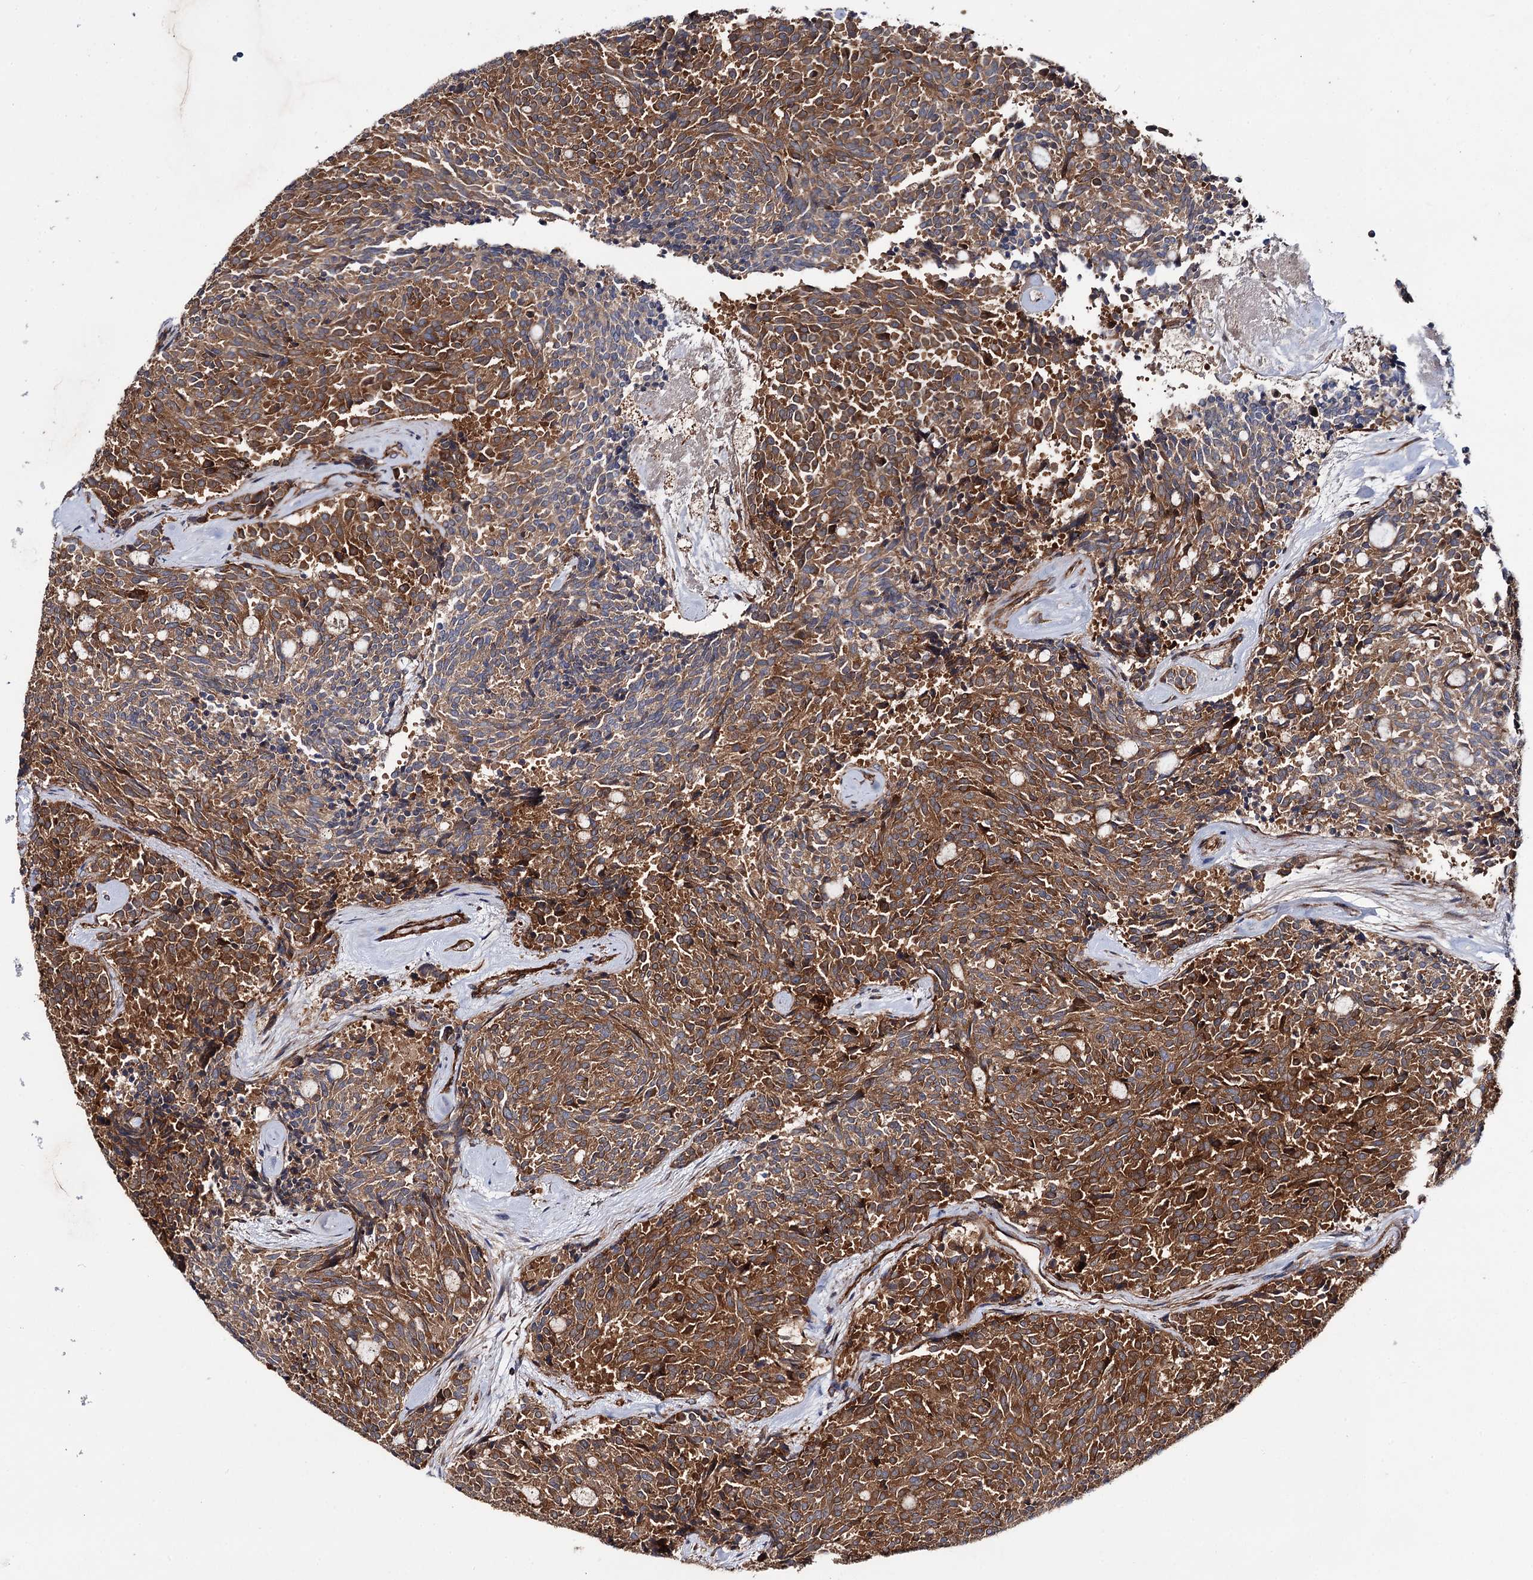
{"staining": {"intensity": "moderate", "quantity": ">75%", "location": "cytoplasmic/membranous"}, "tissue": "carcinoid", "cell_type": "Tumor cells", "image_type": "cancer", "snomed": [{"axis": "morphology", "description": "Carcinoid, malignant, NOS"}, {"axis": "topography", "description": "Pancreas"}], "caption": "Protein analysis of carcinoid tissue demonstrates moderate cytoplasmic/membranous expression in approximately >75% of tumor cells. (Stains: DAB in brown, nuclei in blue, Microscopy: brightfield microscopy at high magnification).", "gene": "SPATS2", "patient": {"sex": "female", "age": 54}}